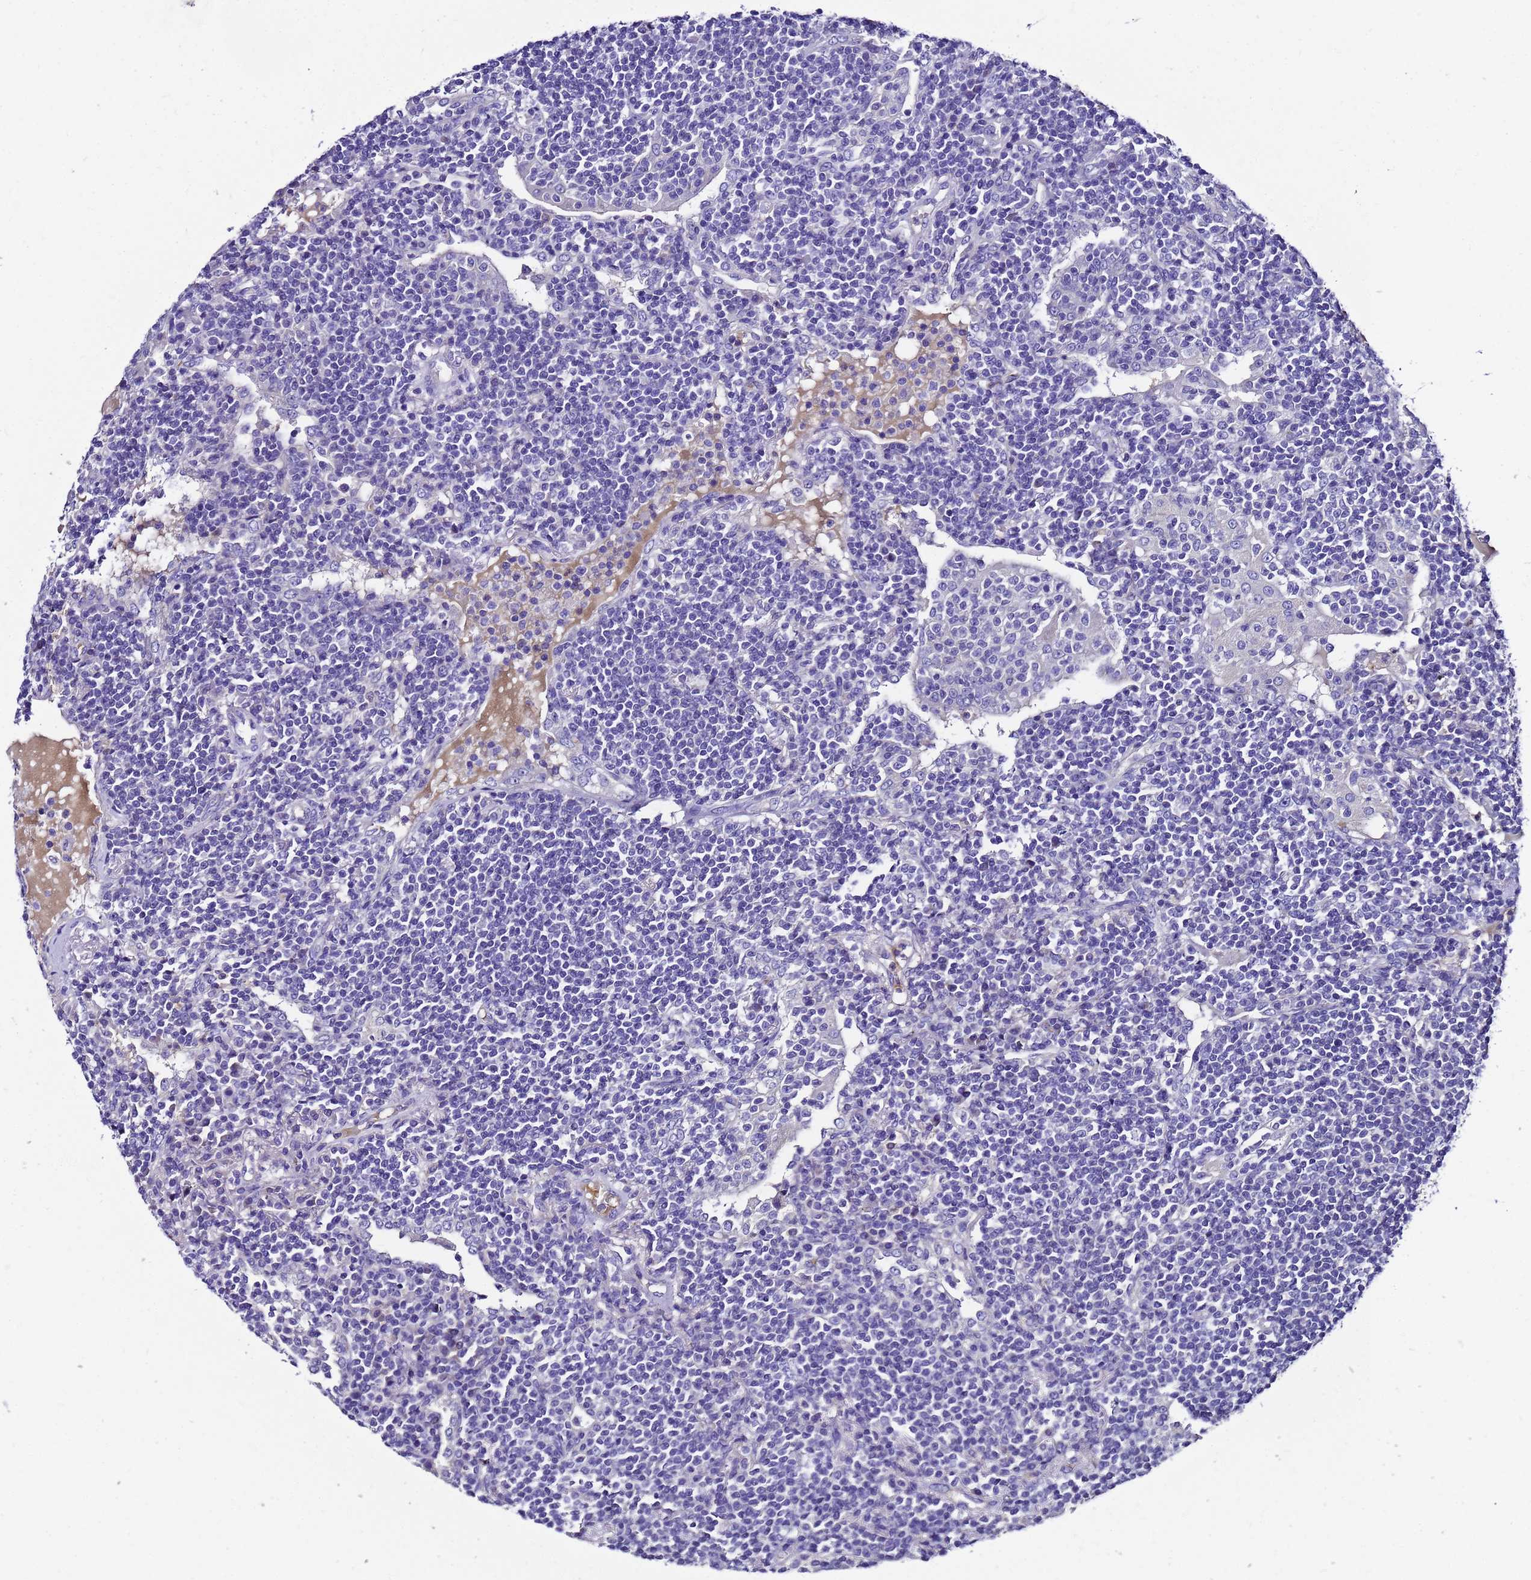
{"staining": {"intensity": "negative", "quantity": "none", "location": "none"}, "tissue": "lymphoma", "cell_type": "Tumor cells", "image_type": "cancer", "snomed": [{"axis": "morphology", "description": "Malignant lymphoma, non-Hodgkin's type, Low grade"}, {"axis": "topography", "description": "Lung"}], "caption": "Image shows no protein positivity in tumor cells of malignant lymphoma, non-Hodgkin's type (low-grade) tissue.", "gene": "UGT2A1", "patient": {"sex": "female", "age": 71}}